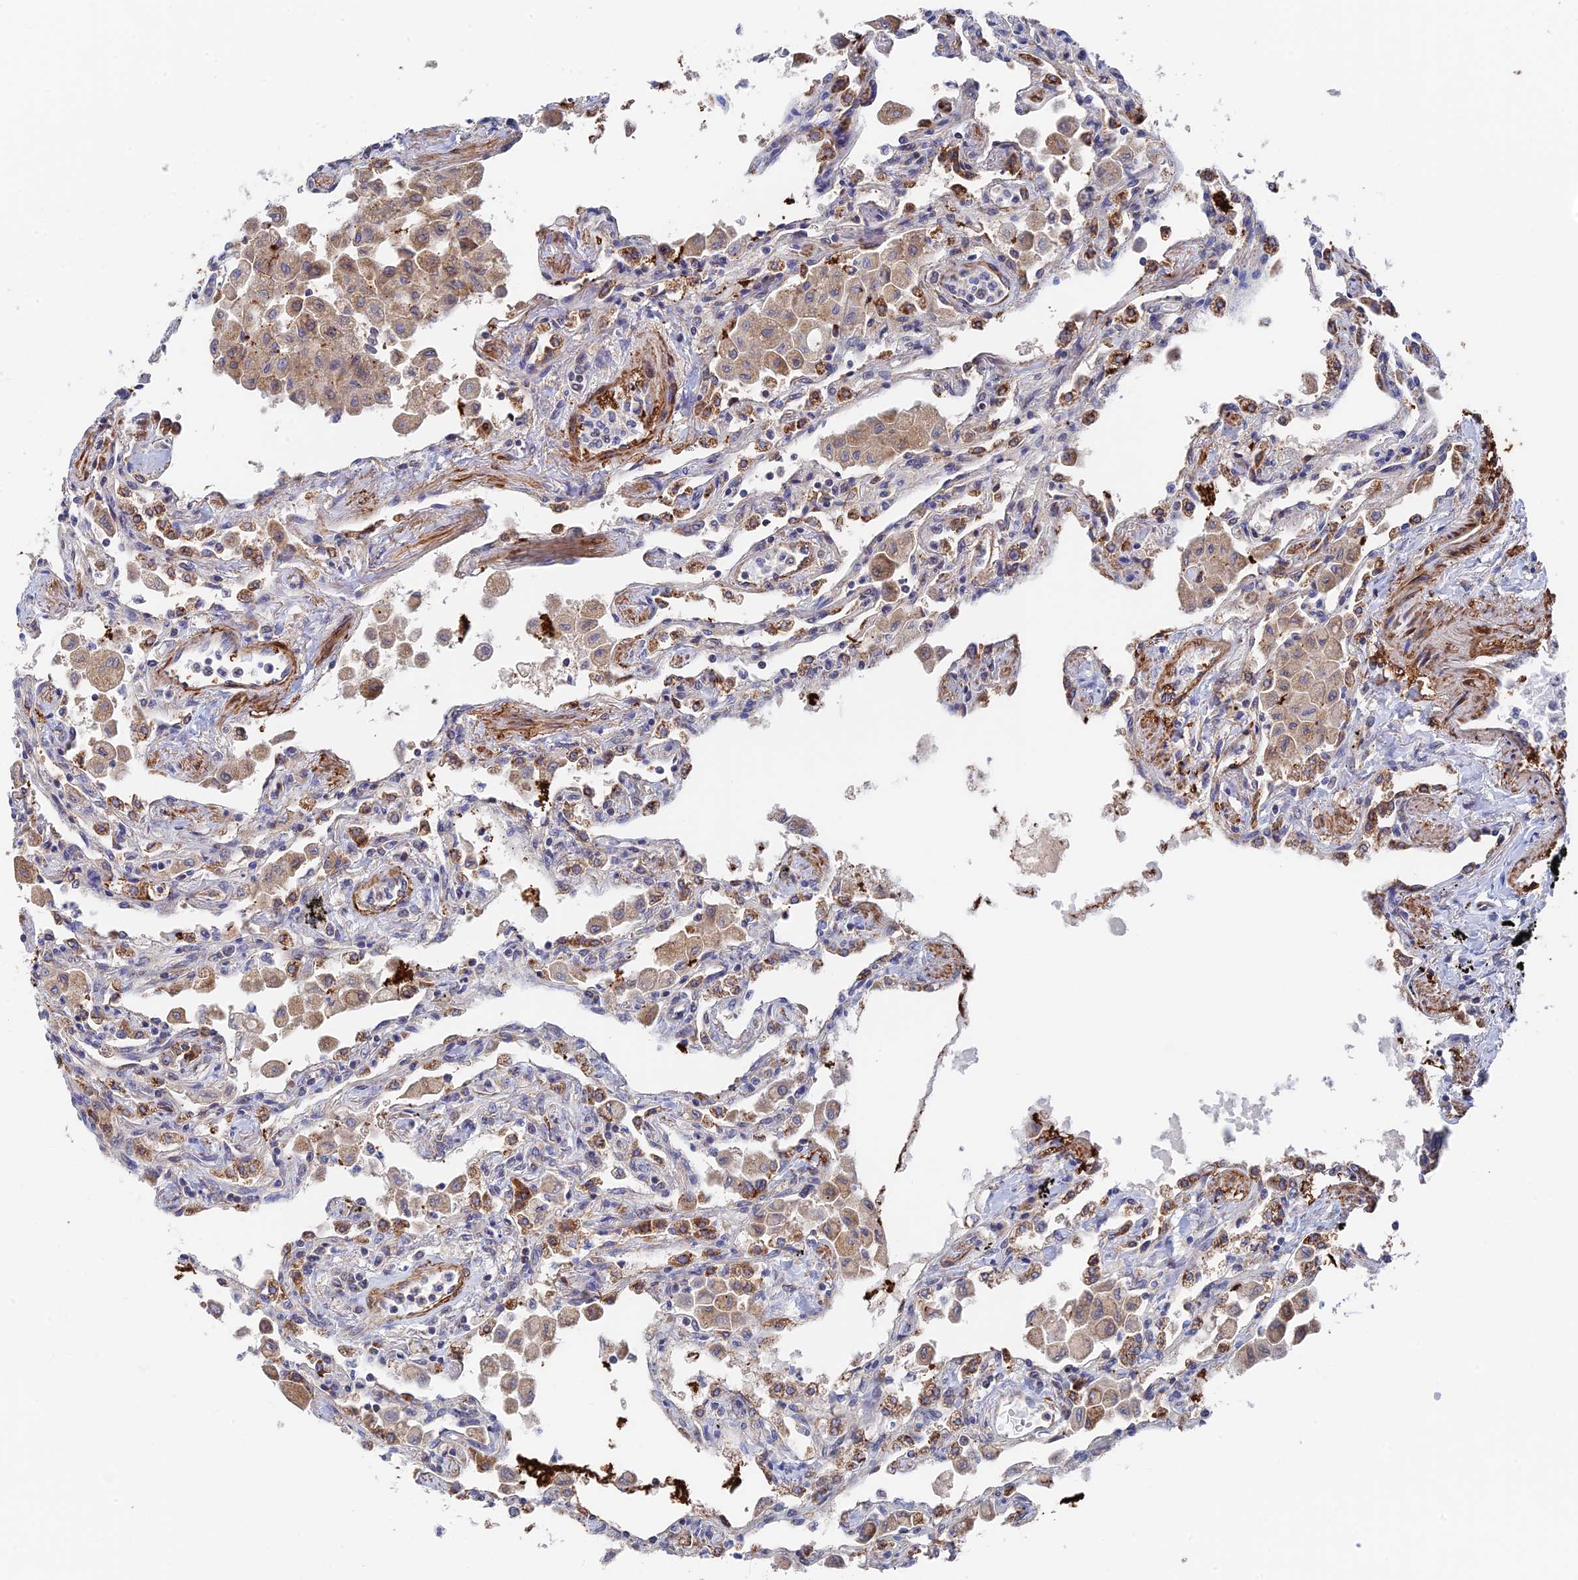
{"staining": {"intensity": "moderate", "quantity": "25%-75%", "location": "cytoplasmic/membranous"}, "tissue": "lung", "cell_type": "Alveolar cells", "image_type": "normal", "snomed": [{"axis": "morphology", "description": "Normal tissue, NOS"}, {"axis": "topography", "description": "Bronchus"}, {"axis": "topography", "description": "Lung"}], "caption": "A high-resolution micrograph shows immunohistochemistry staining of benign lung, which displays moderate cytoplasmic/membranous staining in about 25%-75% of alveolar cells. Using DAB (brown) and hematoxylin (blue) stains, captured at high magnification using brightfield microscopy.", "gene": "ZNF320", "patient": {"sex": "female", "age": 49}}